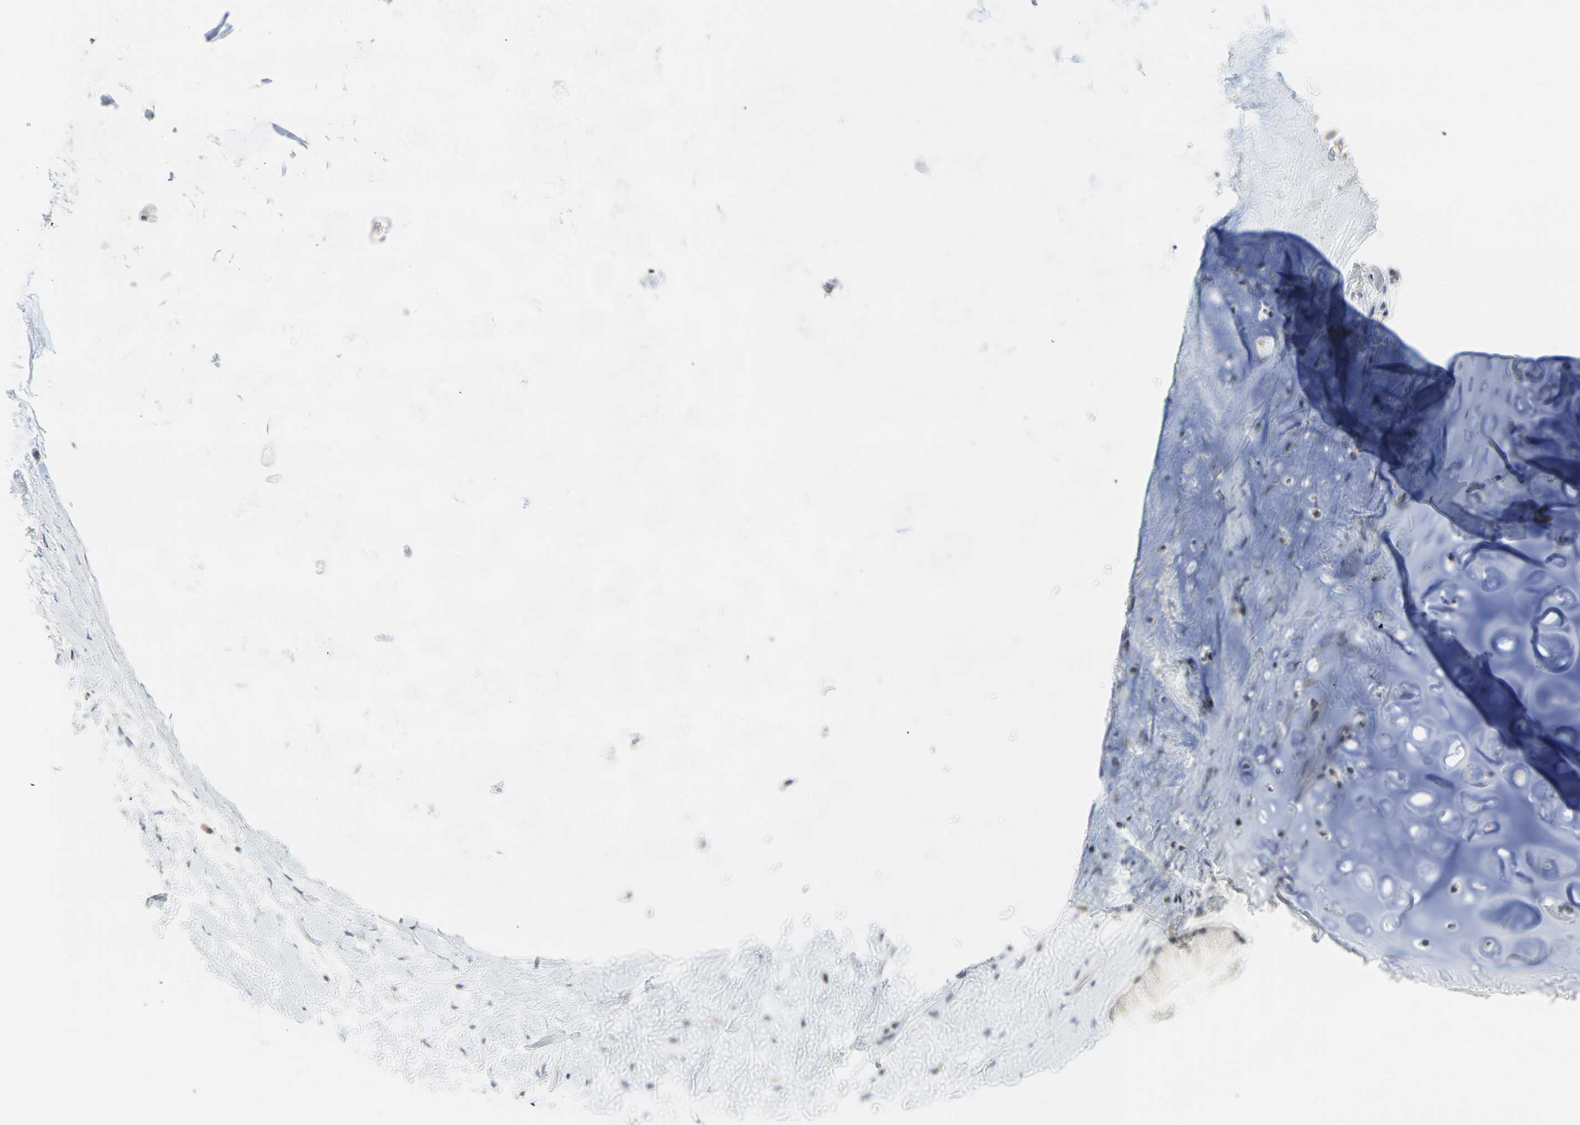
{"staining": {"intensity": "negative", "quantity": "none", "location": "none"}, "tissue": "adipose tissue", "cell_type": "Adipocytes", "image_type": "normal", "snomed": [{"axis": "morphology", "description": "Normal tissue, NOS"}, {"axis": "topography", "description": "Cartilage tissue"}, {"axis": "topography", "description": "Bronchus"}], "caption": "Immunohistochemistry of unremarkable adipose tissue reveals no positivity in adipocytes.", "gene": "HTR1F", "patient": {"sex": "female", "age": 73}}